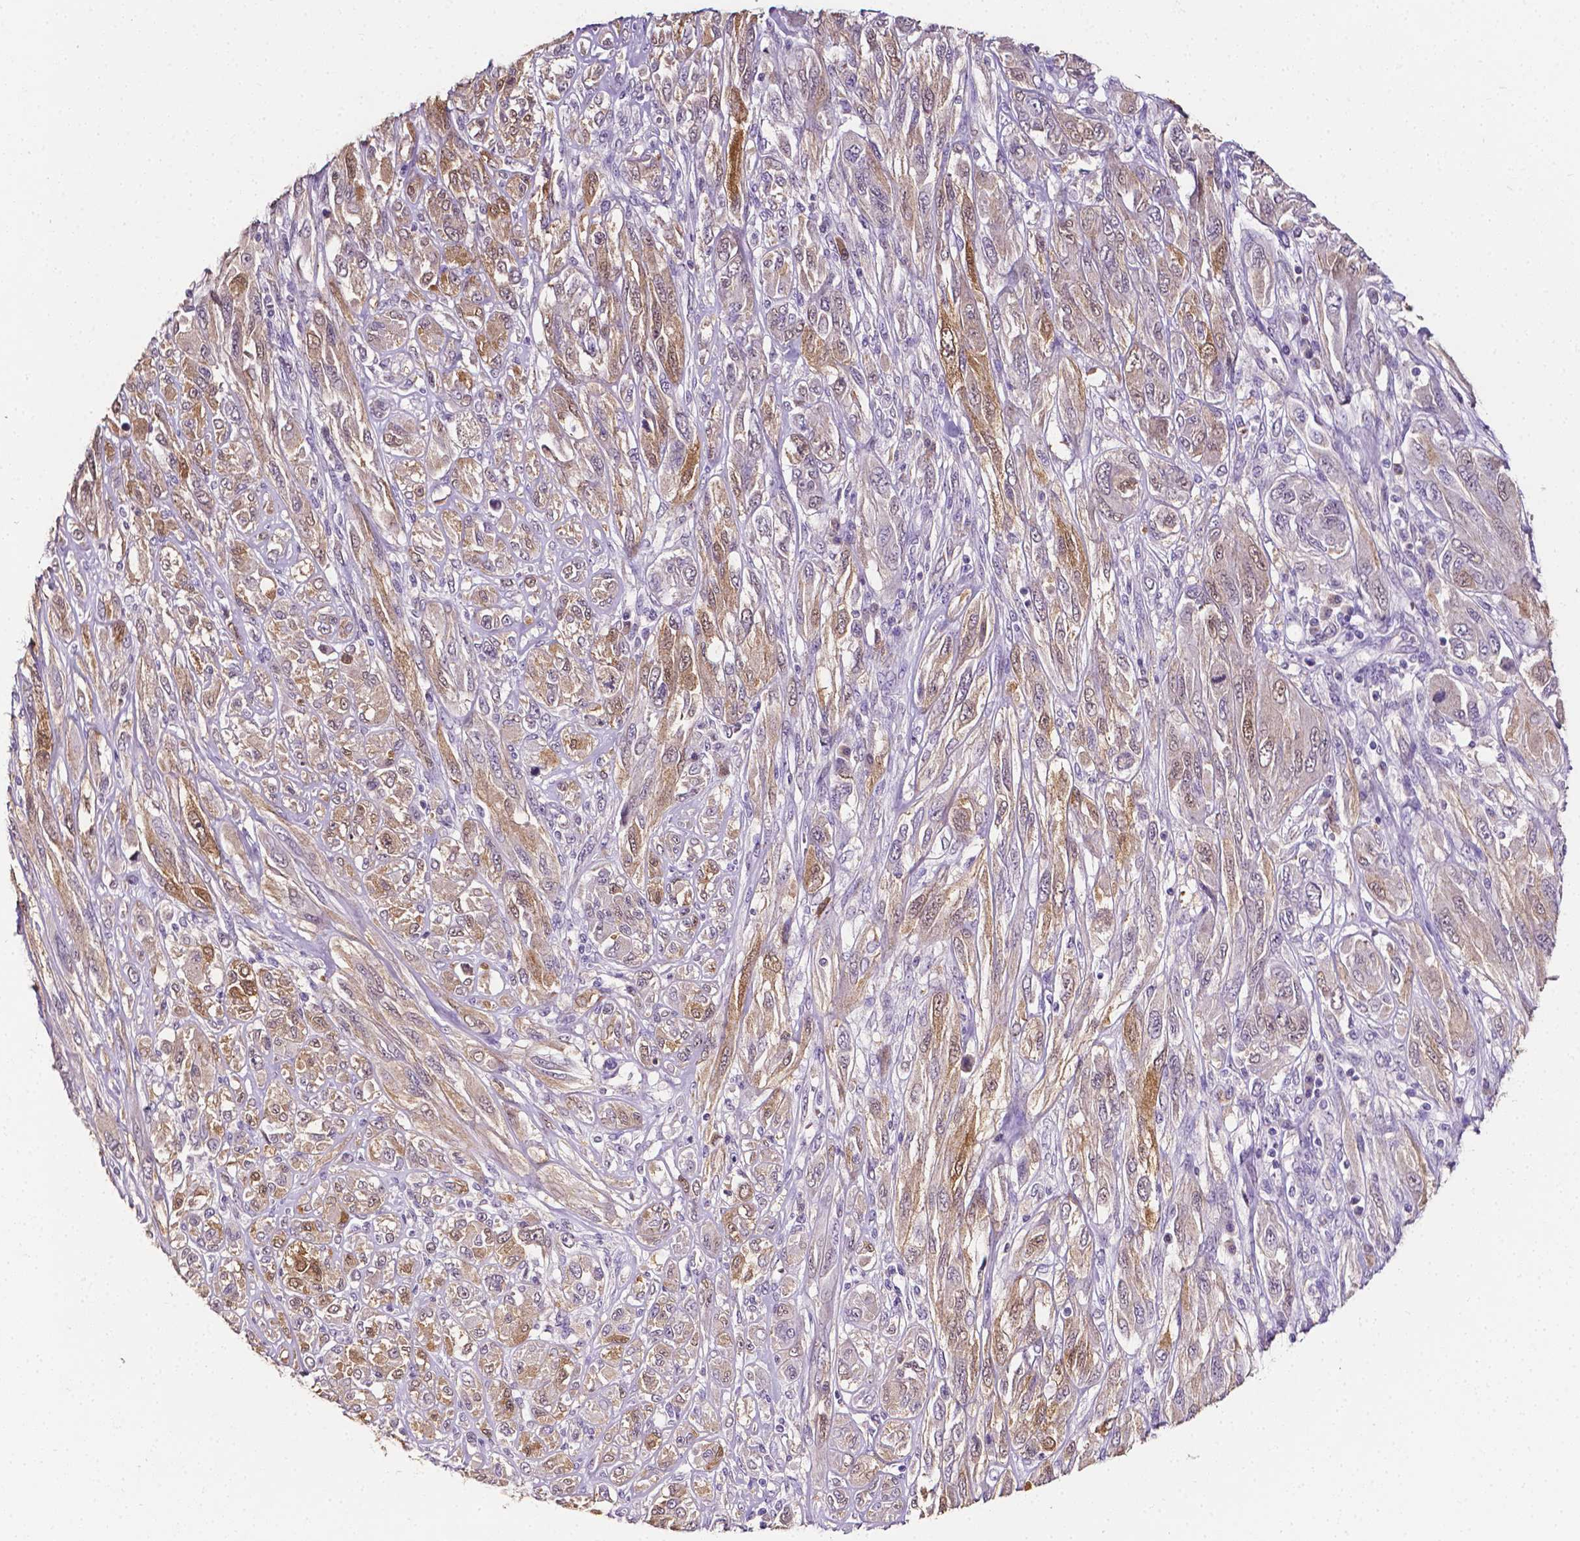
{"staining": {"intensity": "weak", "quantity": "25%-75%", "location": "cytoplasmic/membranous"}, "tissue": "melanoma", "cell_type": "Tumor cells", "image_type": "cancer", "snomed": [{"axis": "morphology", "description": "Malignant melanoma, NOS"}, {"axis": "topography", "description": "Skin"}], "caption": "This photomicrograph exhibits IHC staining of malignant melanoma, with low weak cytoplasmic/membranous positivity in approximately 25%-75% of tumor cells.", "gene": "PSAT1", "patient": {"sex": "female", "age": 91}}